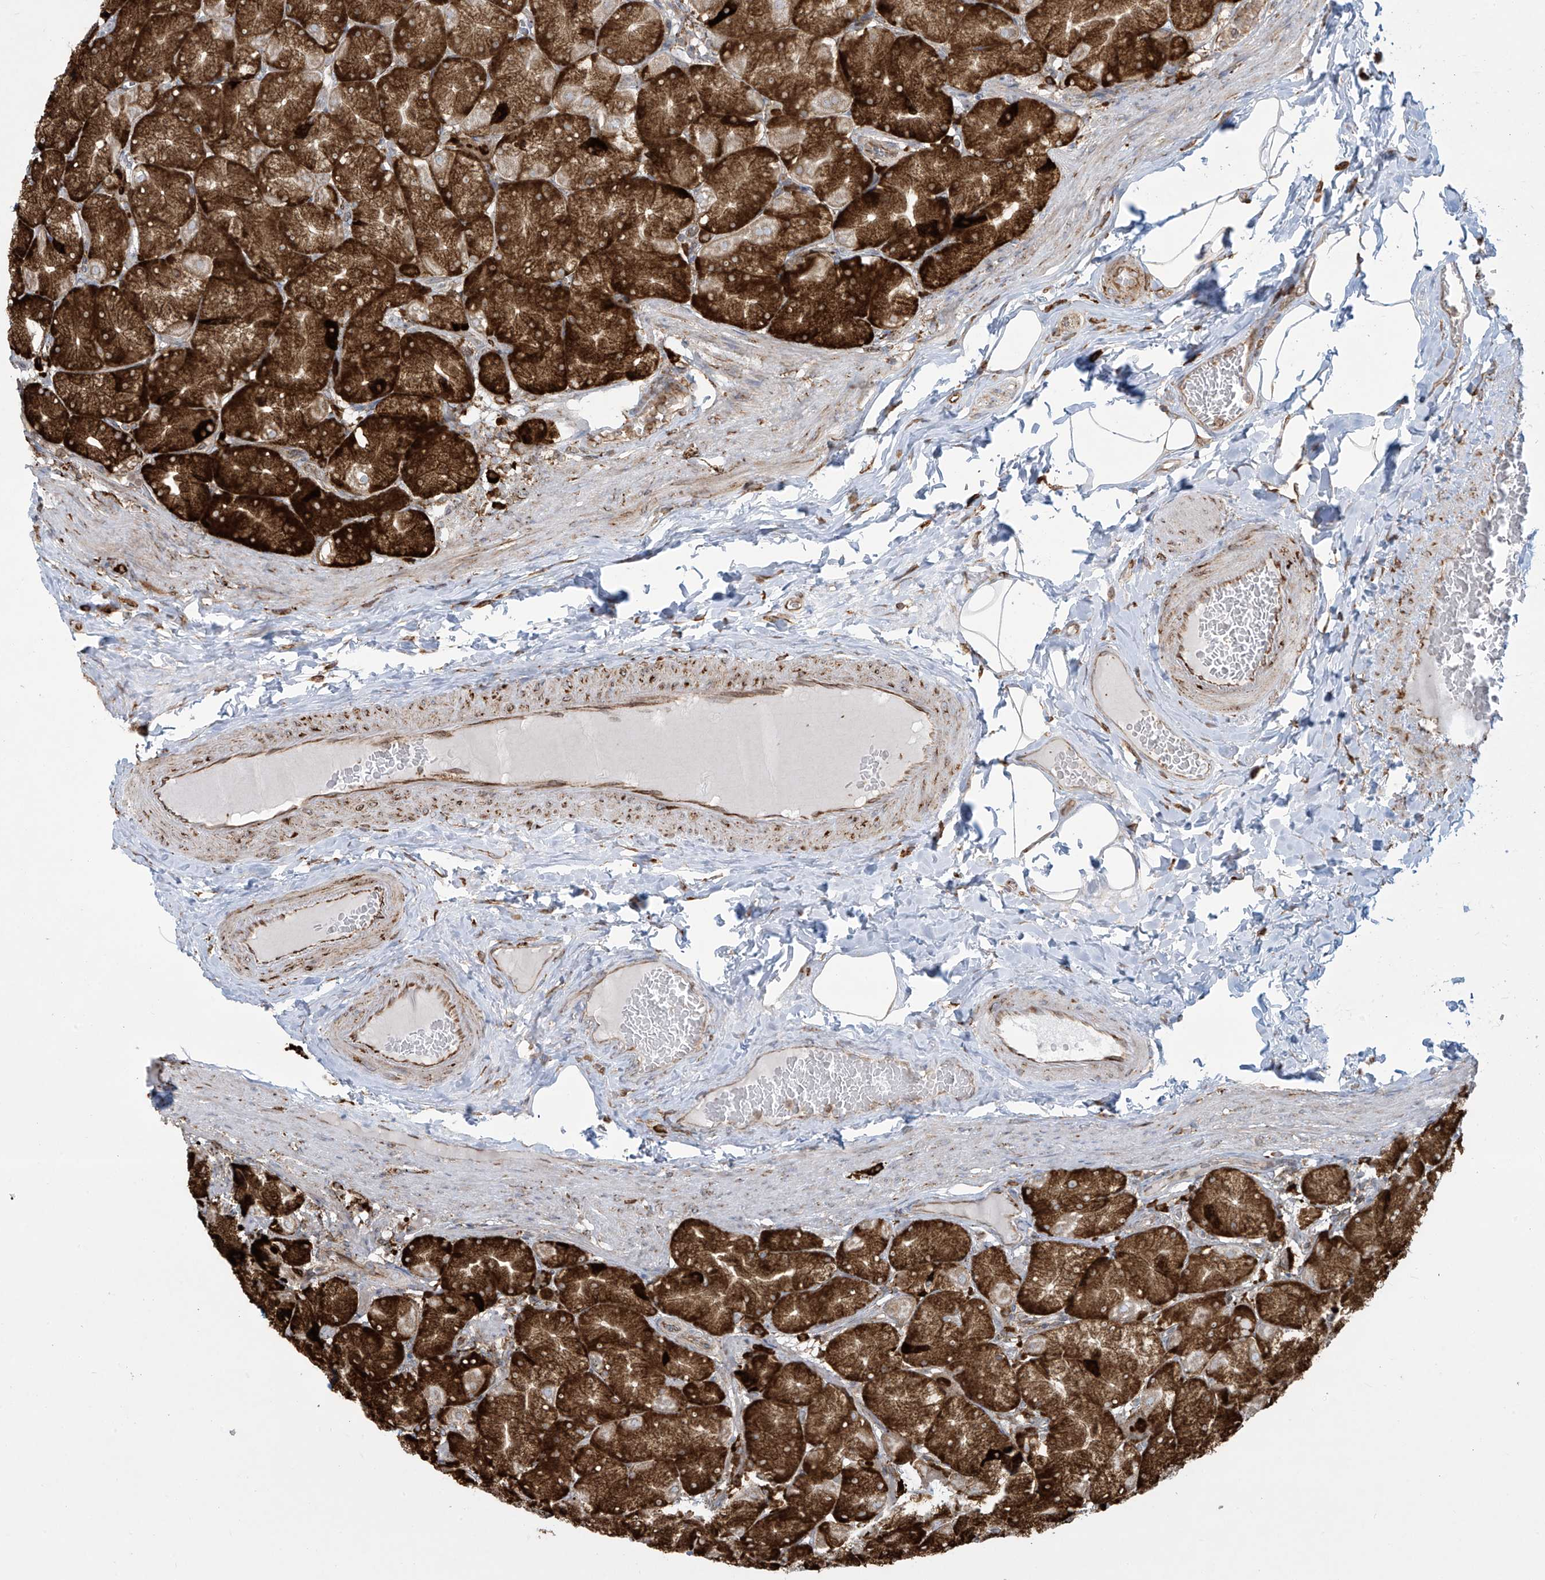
{"staining": {"intensity": "strong", "quantity": ">75%", "location": "cytoplasmic/membranous"}, "tissue": "stomach", "cell_type": "Glandular cells", "image_type": "normal", "snomed": [{"axis": "morphology", "description": "Normal tissue, NOS"}, {"axis": "topography", "description": "Stomach, upper"}], "caption": "Protein expression analysis of benign human stomach reveals strong cytoplasmic/membranous staining in about >75% of glandular cells.", "gene": "MX1", "patient": {"sex": "female", "age": 56}}